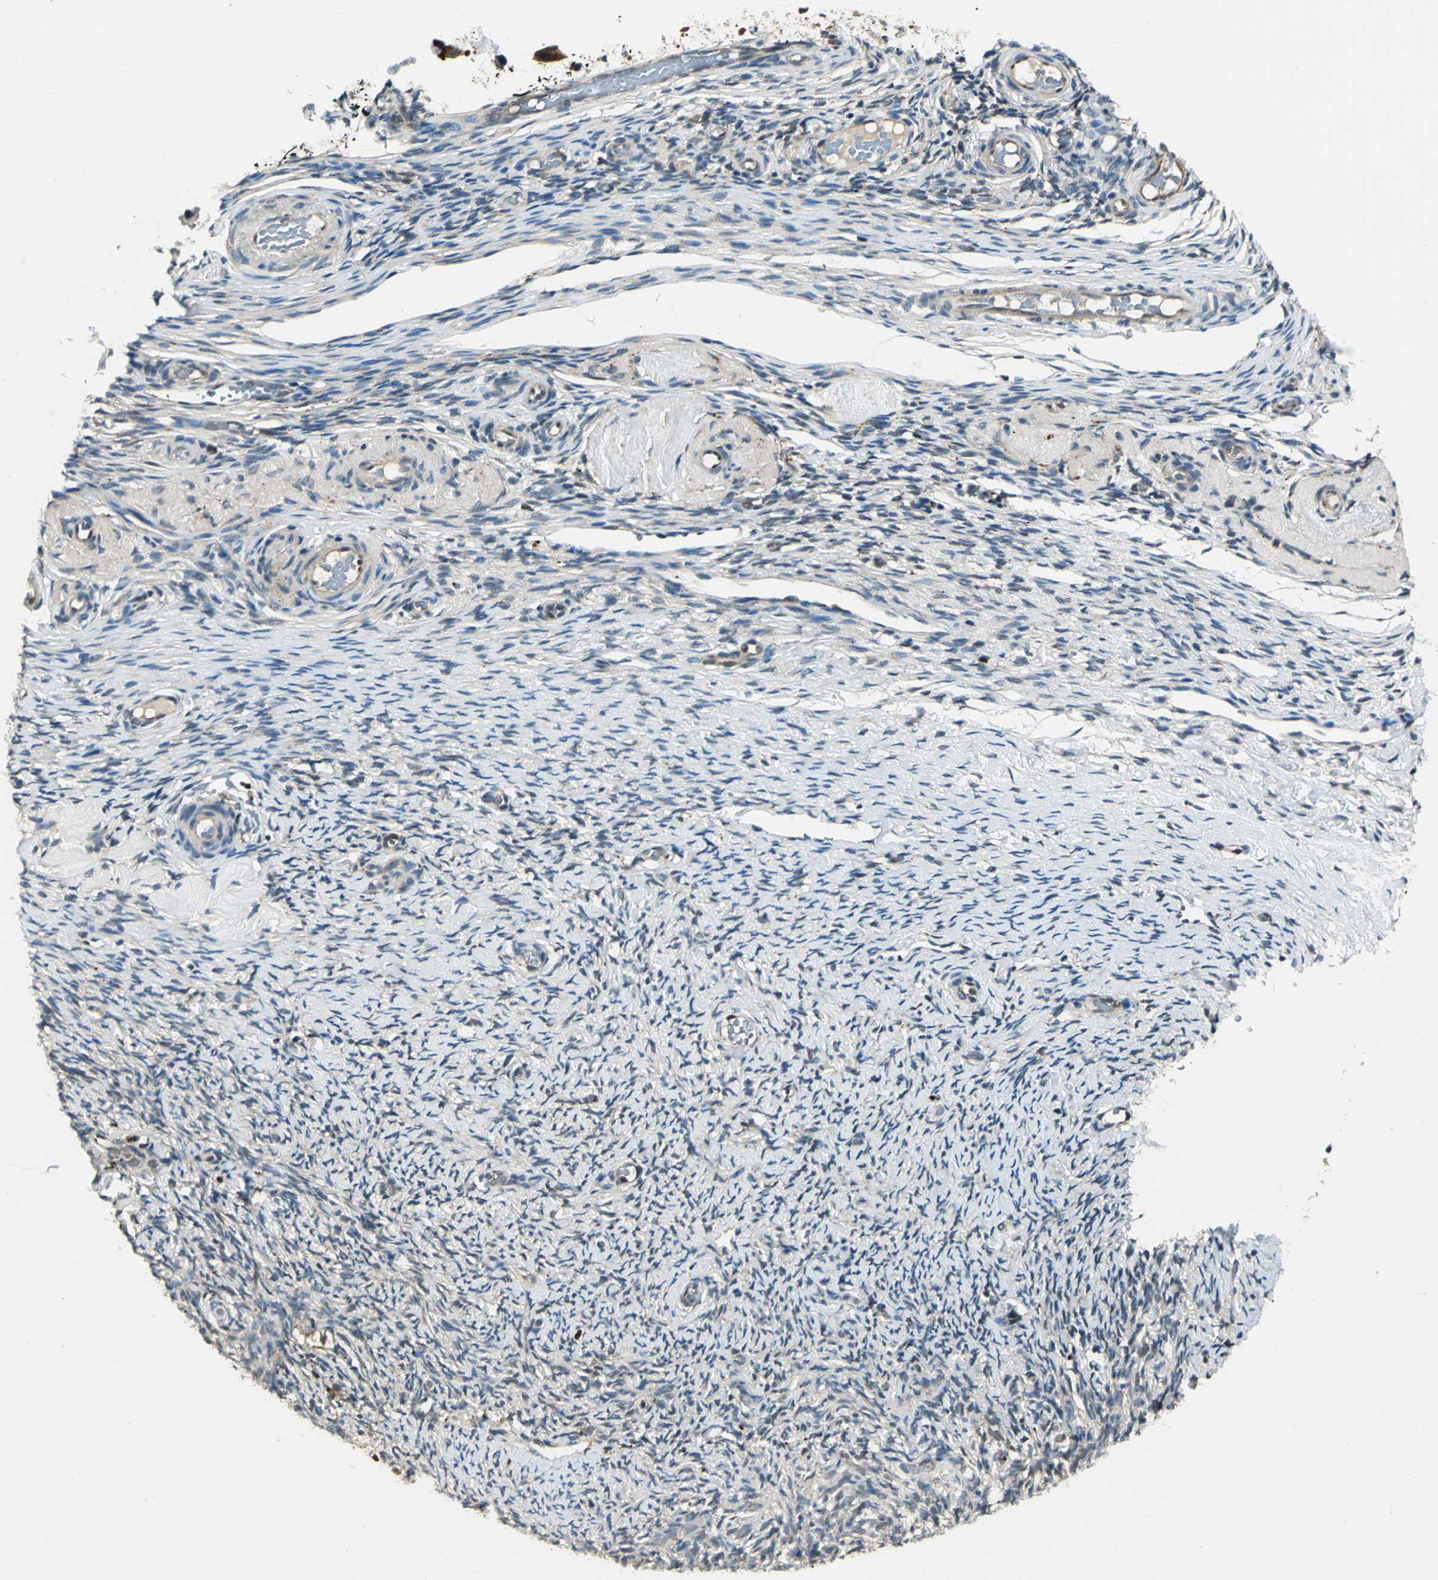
{"staining": {"intensity": "weak", "quantity": "25%-75%", "location": "cytoplasmic/membranous"}, "tissue": "ovary", "cell_type": "Ovarian stroma cells", "image_type": "normal", "snomed": [{"axis": "morphology", "description": "Normal tissue, NOS"}, {"axis": "topography", "description": "Ovary"}], "caption": "Immunohistochemistry photomicrograph of normal ovary stained for a protein (brown), which displays low levels of weak cytoplasmic/membranous positivity in approximately 25%-75% of ovarian stroma cells.", "gene": "PPP1R13L", "patient": {"sex": "female", "age": 60}}